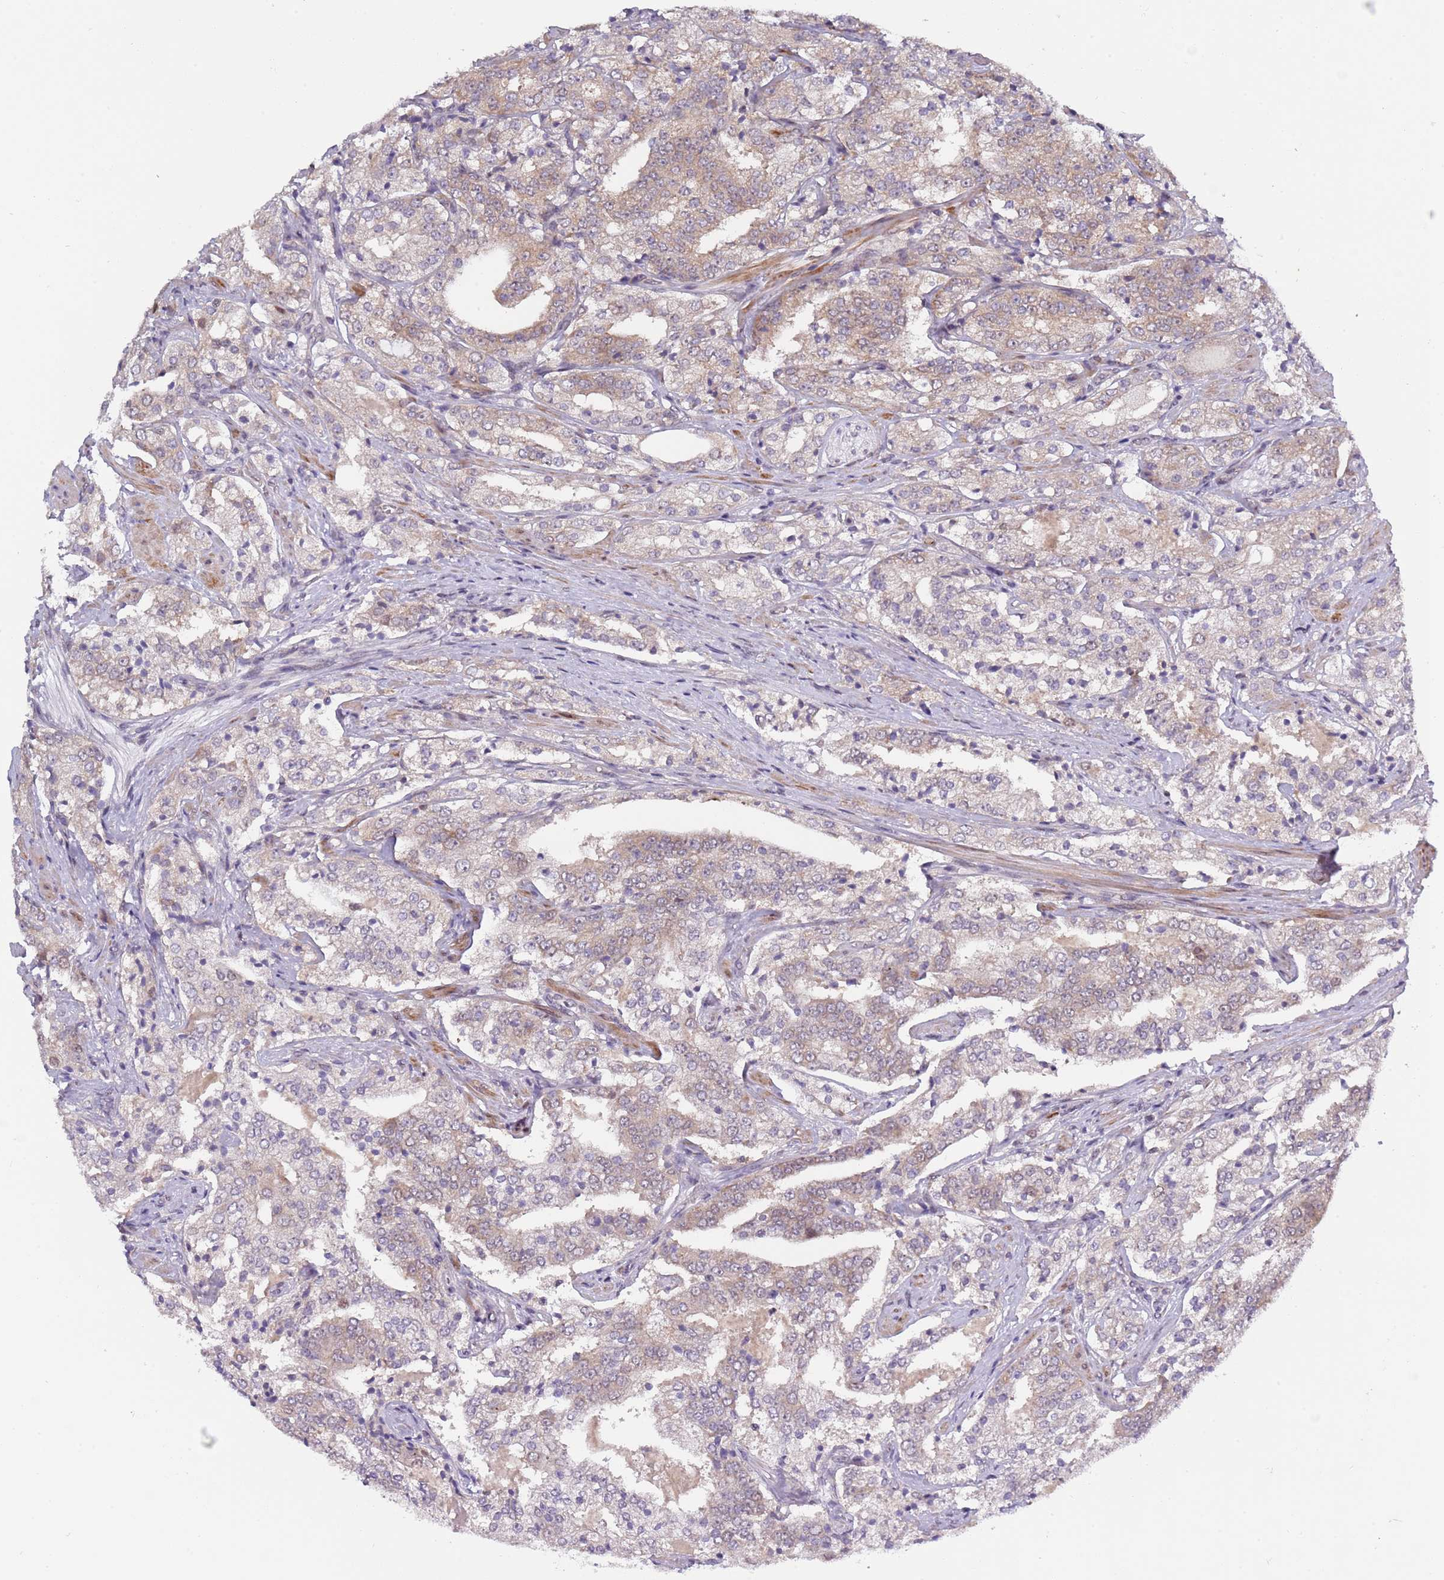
{"staining": {"intensity": "weak", "quantity": "25%-75%", "location": "cytoplasmic/membranous"}, "tissue": "prostate cancer", "cell_type": "Tumor cells", "image_type": "cancer", "snomed": [{"axis": "morphology", "description": "Adenocarcinoma, High grade"}, {"axis": "topography", "description": "Prostate"}], "caption": "High-grade adenocarcinoma (prostate) was stained to show a protein in brown. There is low levels of weak cytoplasmic/membranous expression in about 25%-75% of tumor cells.", "gene": "SLC25A32", "patient": {"sex": "male", "age": 63}}